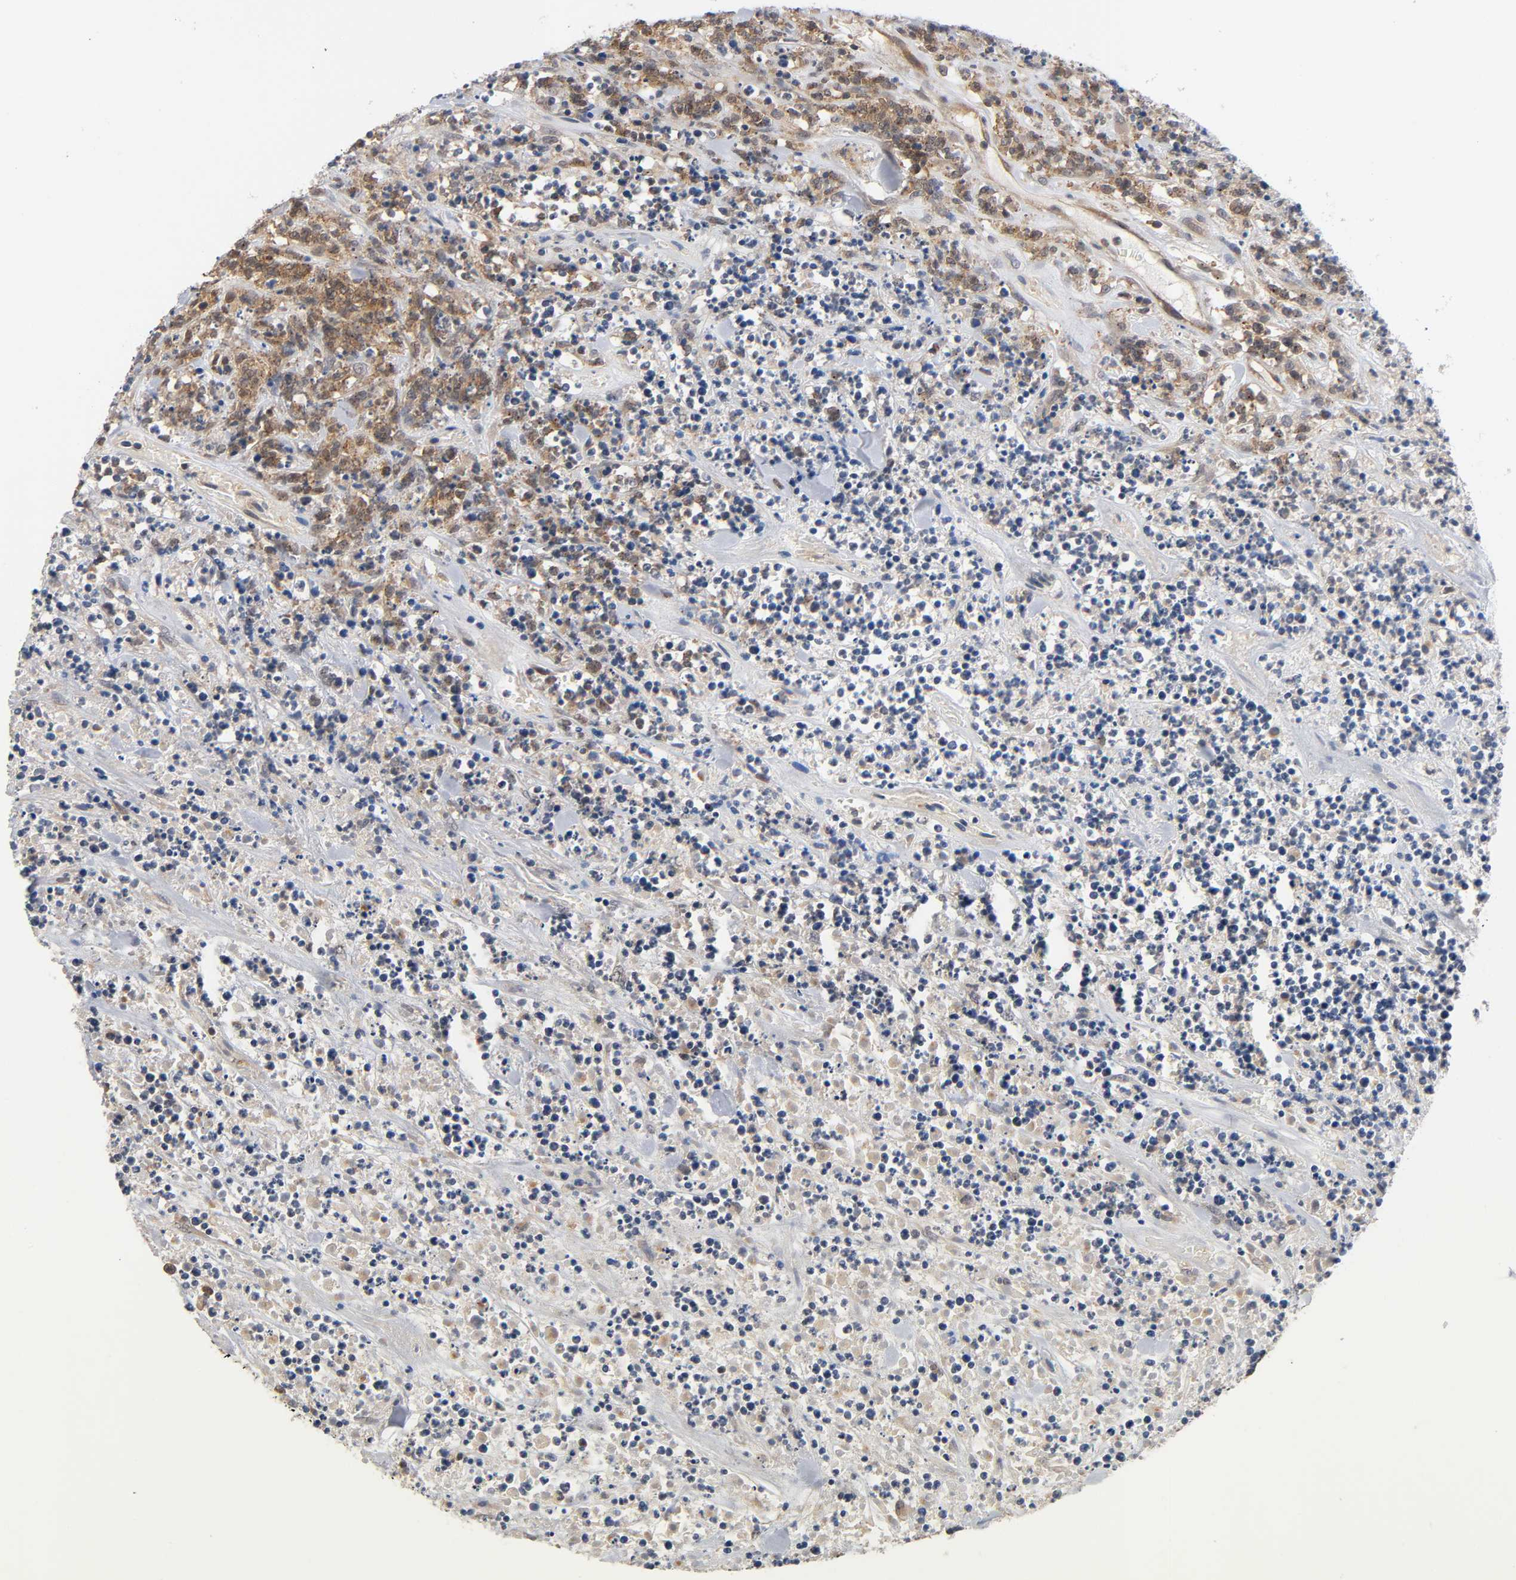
{"staining": {"intensity": "moderate", "quantity": "25%-75%", "location": "cytoplasmic/membranous"}, "tissue": "lymphoma", "cell_type": "Tumor cells", "image_type": "cancer", "snomed": [{"axis": "morphology", "description": "Malignant lymphoma, non-Hodgkin's type, High grade"}, {"axis": "topography", "description": "Soft tissue"}], "caption": "Malignant lymphoma, non-Hodgkin's type (high-grade) stained for a protein (brown) exhibits moderate cytoplasmic/membranous positive positivity in about 25%-75% of tumor cells.", "gene": "PRKAB1", "patient": {"sex": "male", "age": 18}}